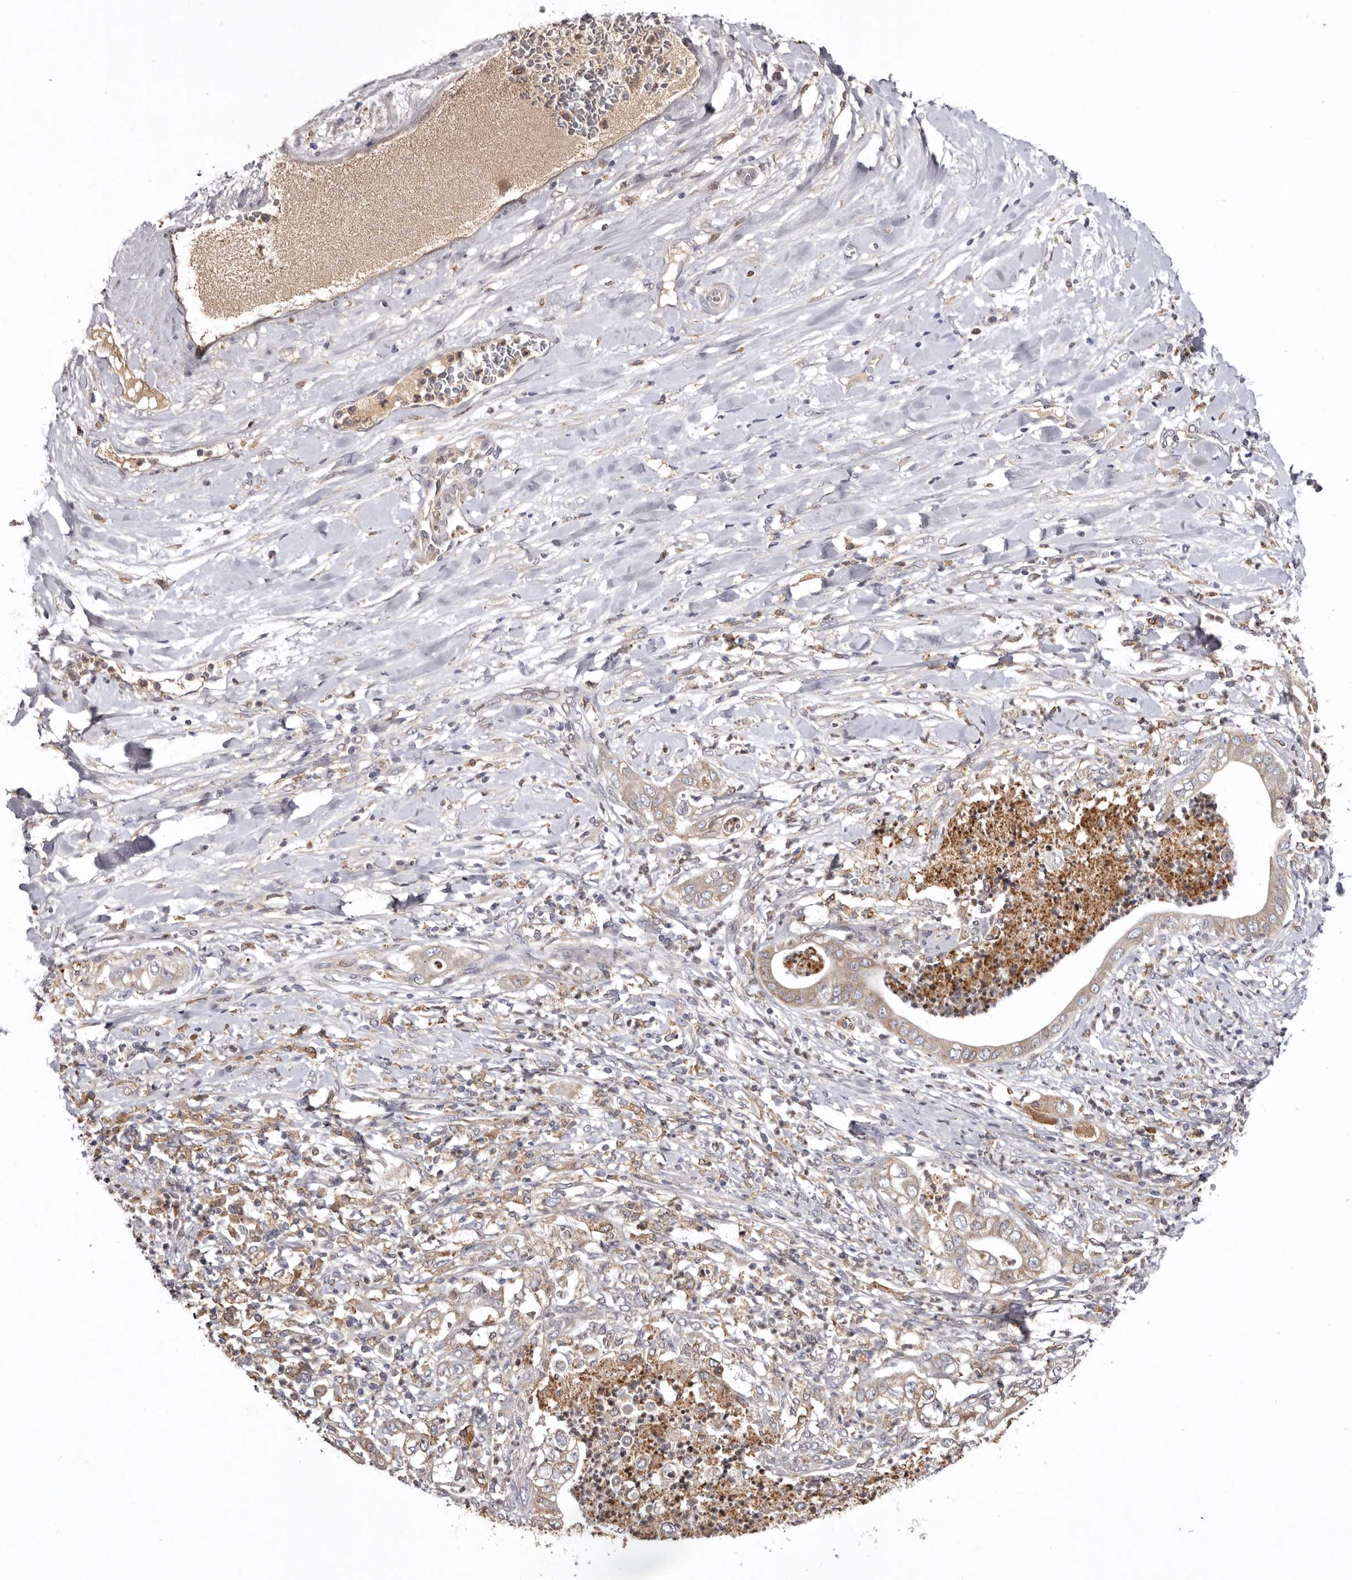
{"staining": {"intensity": "weak", "quantity": ">75%", "location": "cytoplasmic/membranous"}, "tissue": "pancreatic cancer", "cell_type": "Tumor cells", "image_type": "cancer", "snomed": [{"axis": "morphology", "description": "Adenocarcinoma, NOS"}, {"axis": "topography", "description": "Pancreas"}], "caption": "Immunohistochemical staining of human adenocarcinoma (pancreatic) displays low levels of weak cytoplasmic/membranous protein positivity in approximately >75% of tumor cells. (Brightfield microscopy of DAB IHC at high magnification).", "gene": "INKA2", "patient": {"sex": "female", "age": 78}}